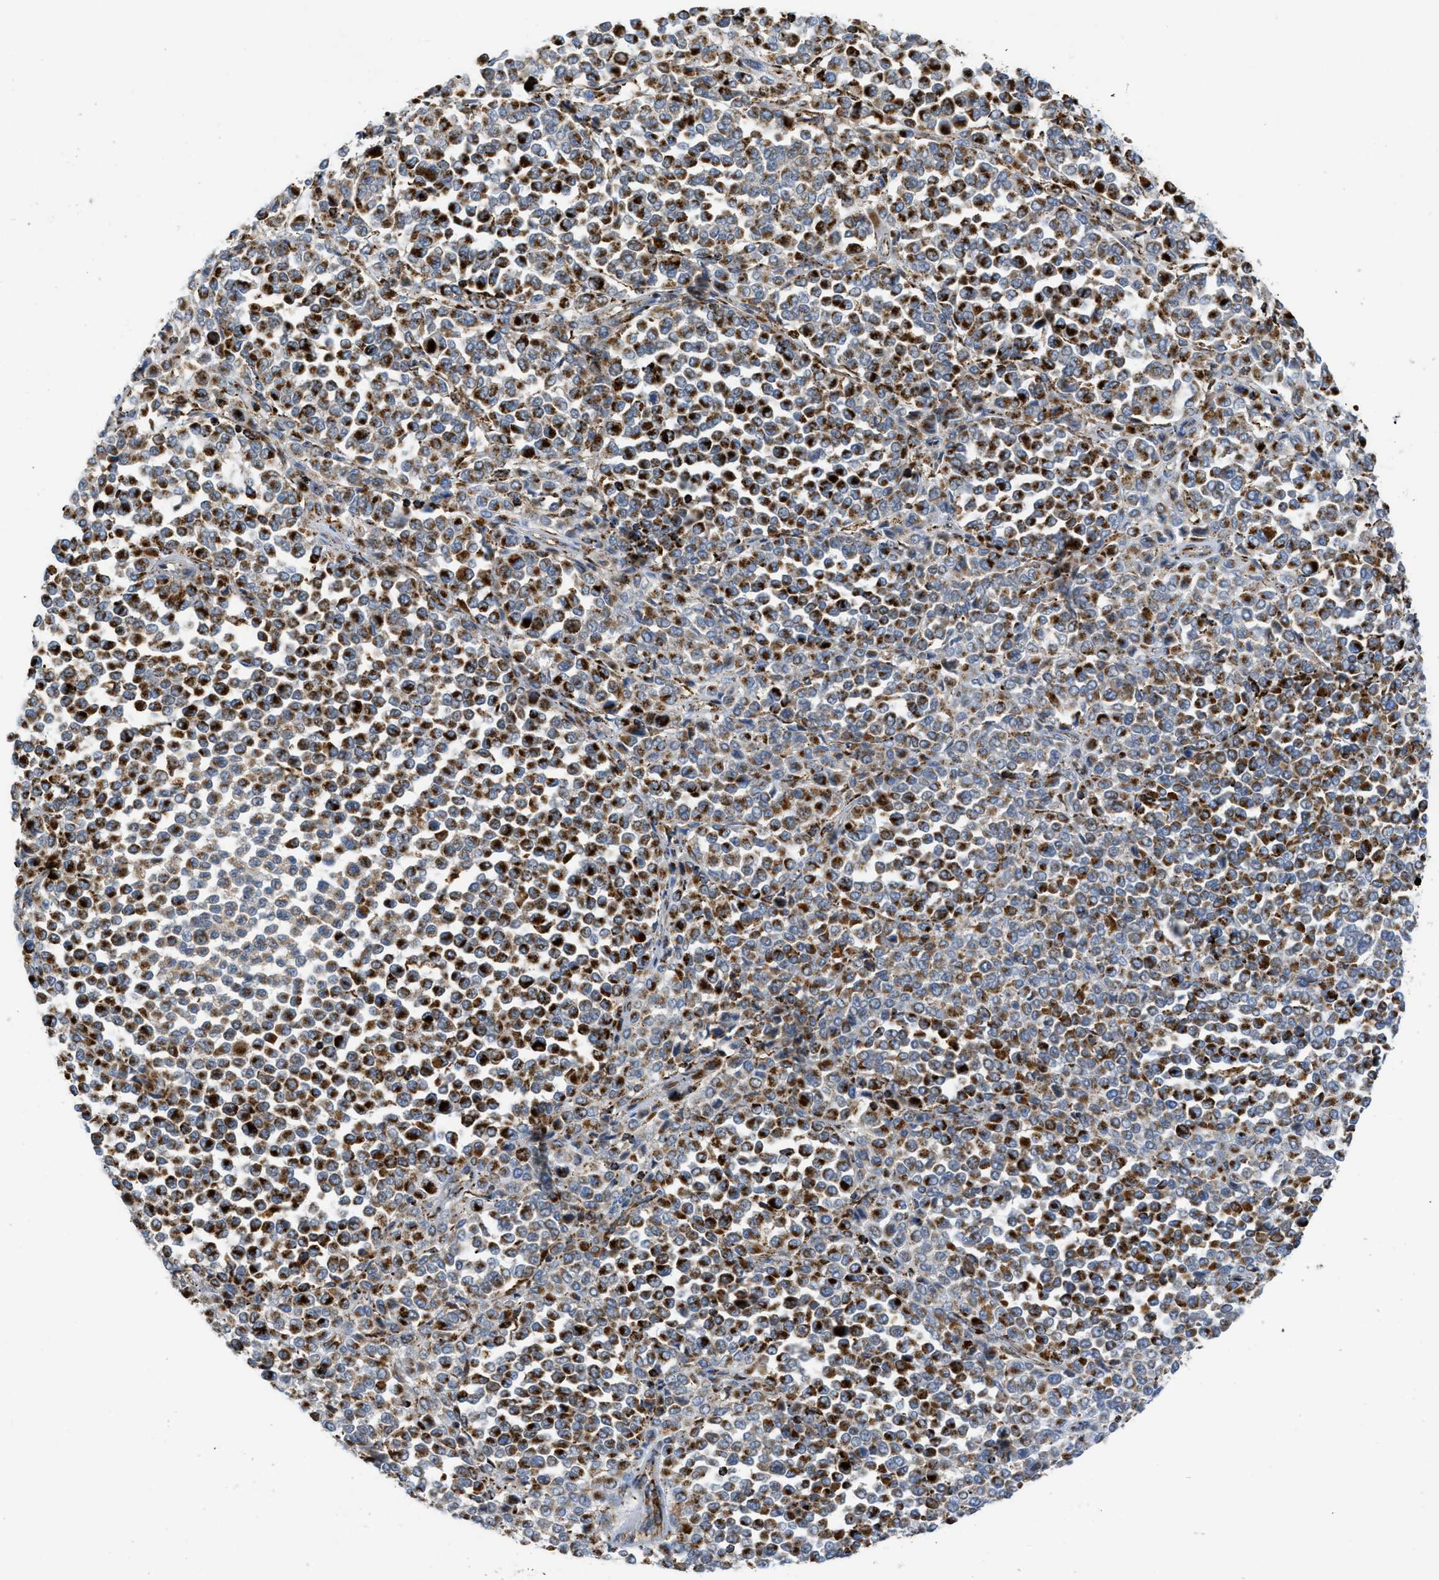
{"staining": {"intensity": "strong", "quantity": ">75%", "location": "cytoplasmic/membranous"}, "tissue": "melanoma", "cell_type": "Tumor cells", "image_type": "cancer", "snomed": [{"axis": "morphology", "description": "Malignant melanoma, Metastatic site"}, {"axis": "topography", "description": "Pancreas"}], "caption": "Immunohistochemistry staining of malignant melanoma (metastatic site), which reveals high levels of strong cytoplasmic/membranous expression in about >75% of tumor cells indicating strong cytoplasmic/membranous protein expression. The staining was performed using DAB (3,3'-diaminobenzidine) (brown) for protein detection and nuclei were counterstained in hematoxylin (blue).", "gene": "SQOR", "patient": {"sex": "female", "age": 30}}